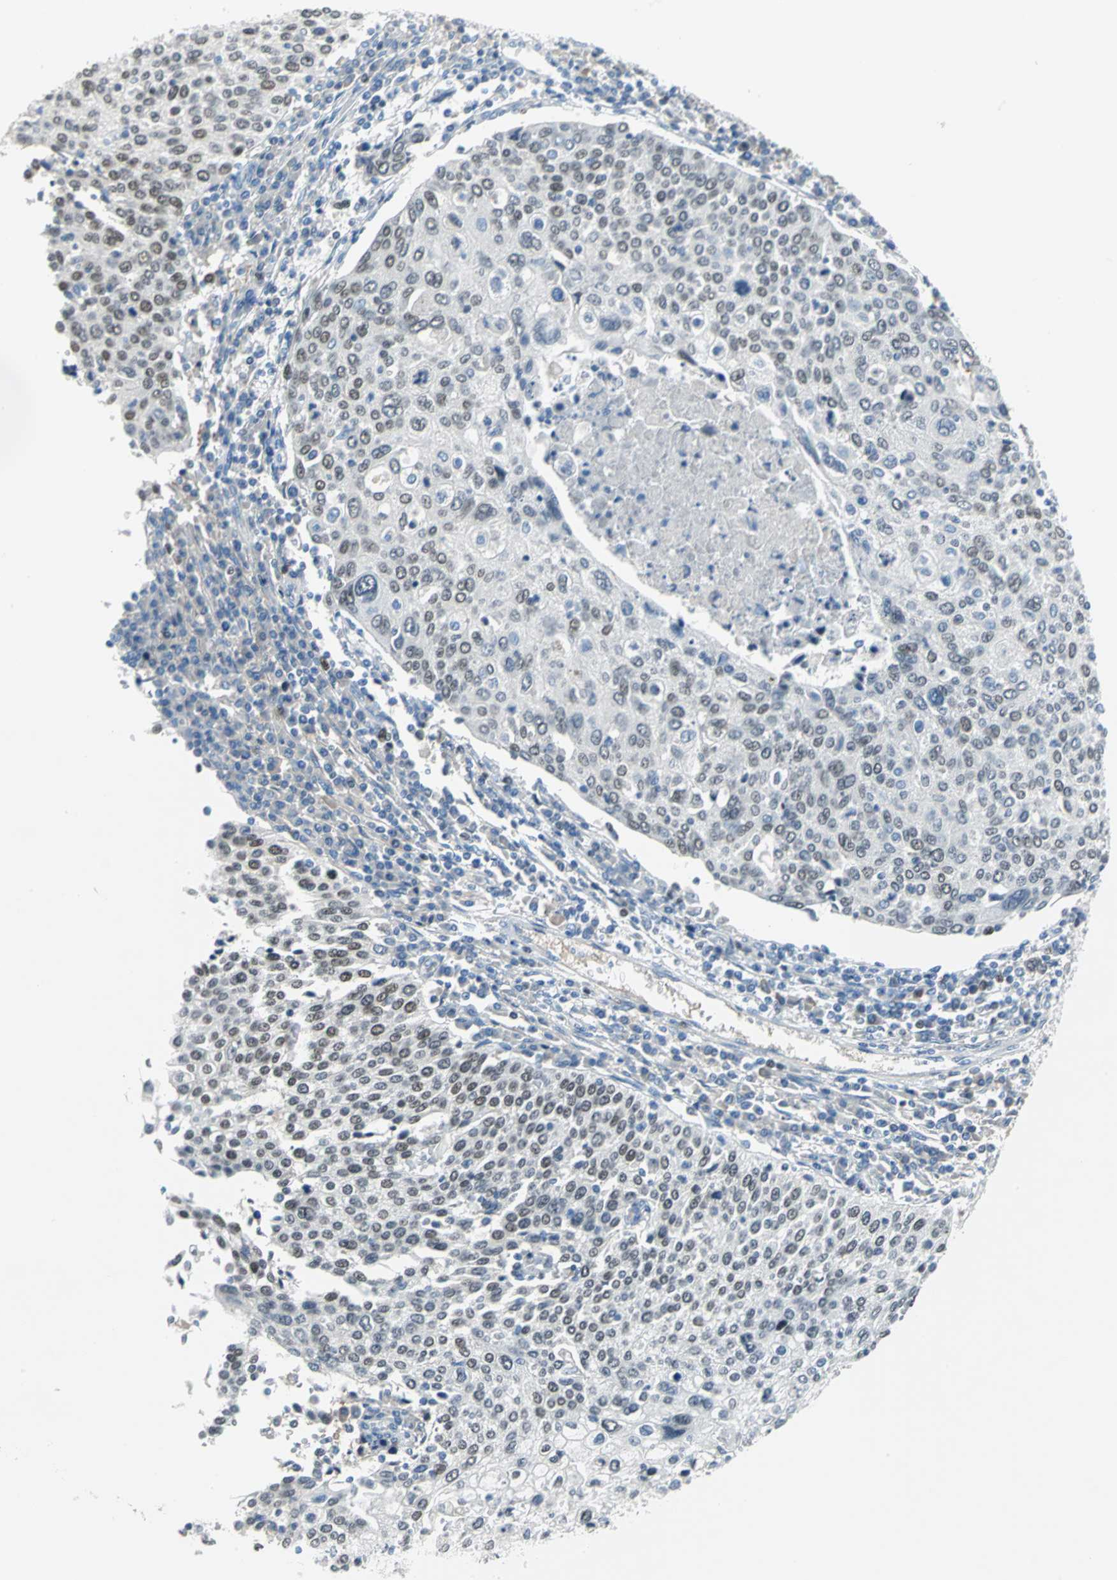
{"staining": {"intensity": "weak", "quantity": ">75%", "location": "nuclear"}, "tissue": "cervical cancer", "cell_type": "Tumor cells", "image_type": "cancer", "snomed": [{"axis": "morphology", "description": "Squamous cell carcinoma, NOS"}, {"axis": "topography", "description": "Cervix"}], "caption": "This micrograph displays immunohistochemistry staining of cervical cancer, with low weak nuclear positivity in about >75% of tumor cells.", "gene": "MCM4", "patient": {"sex": "female", "age": 40}}